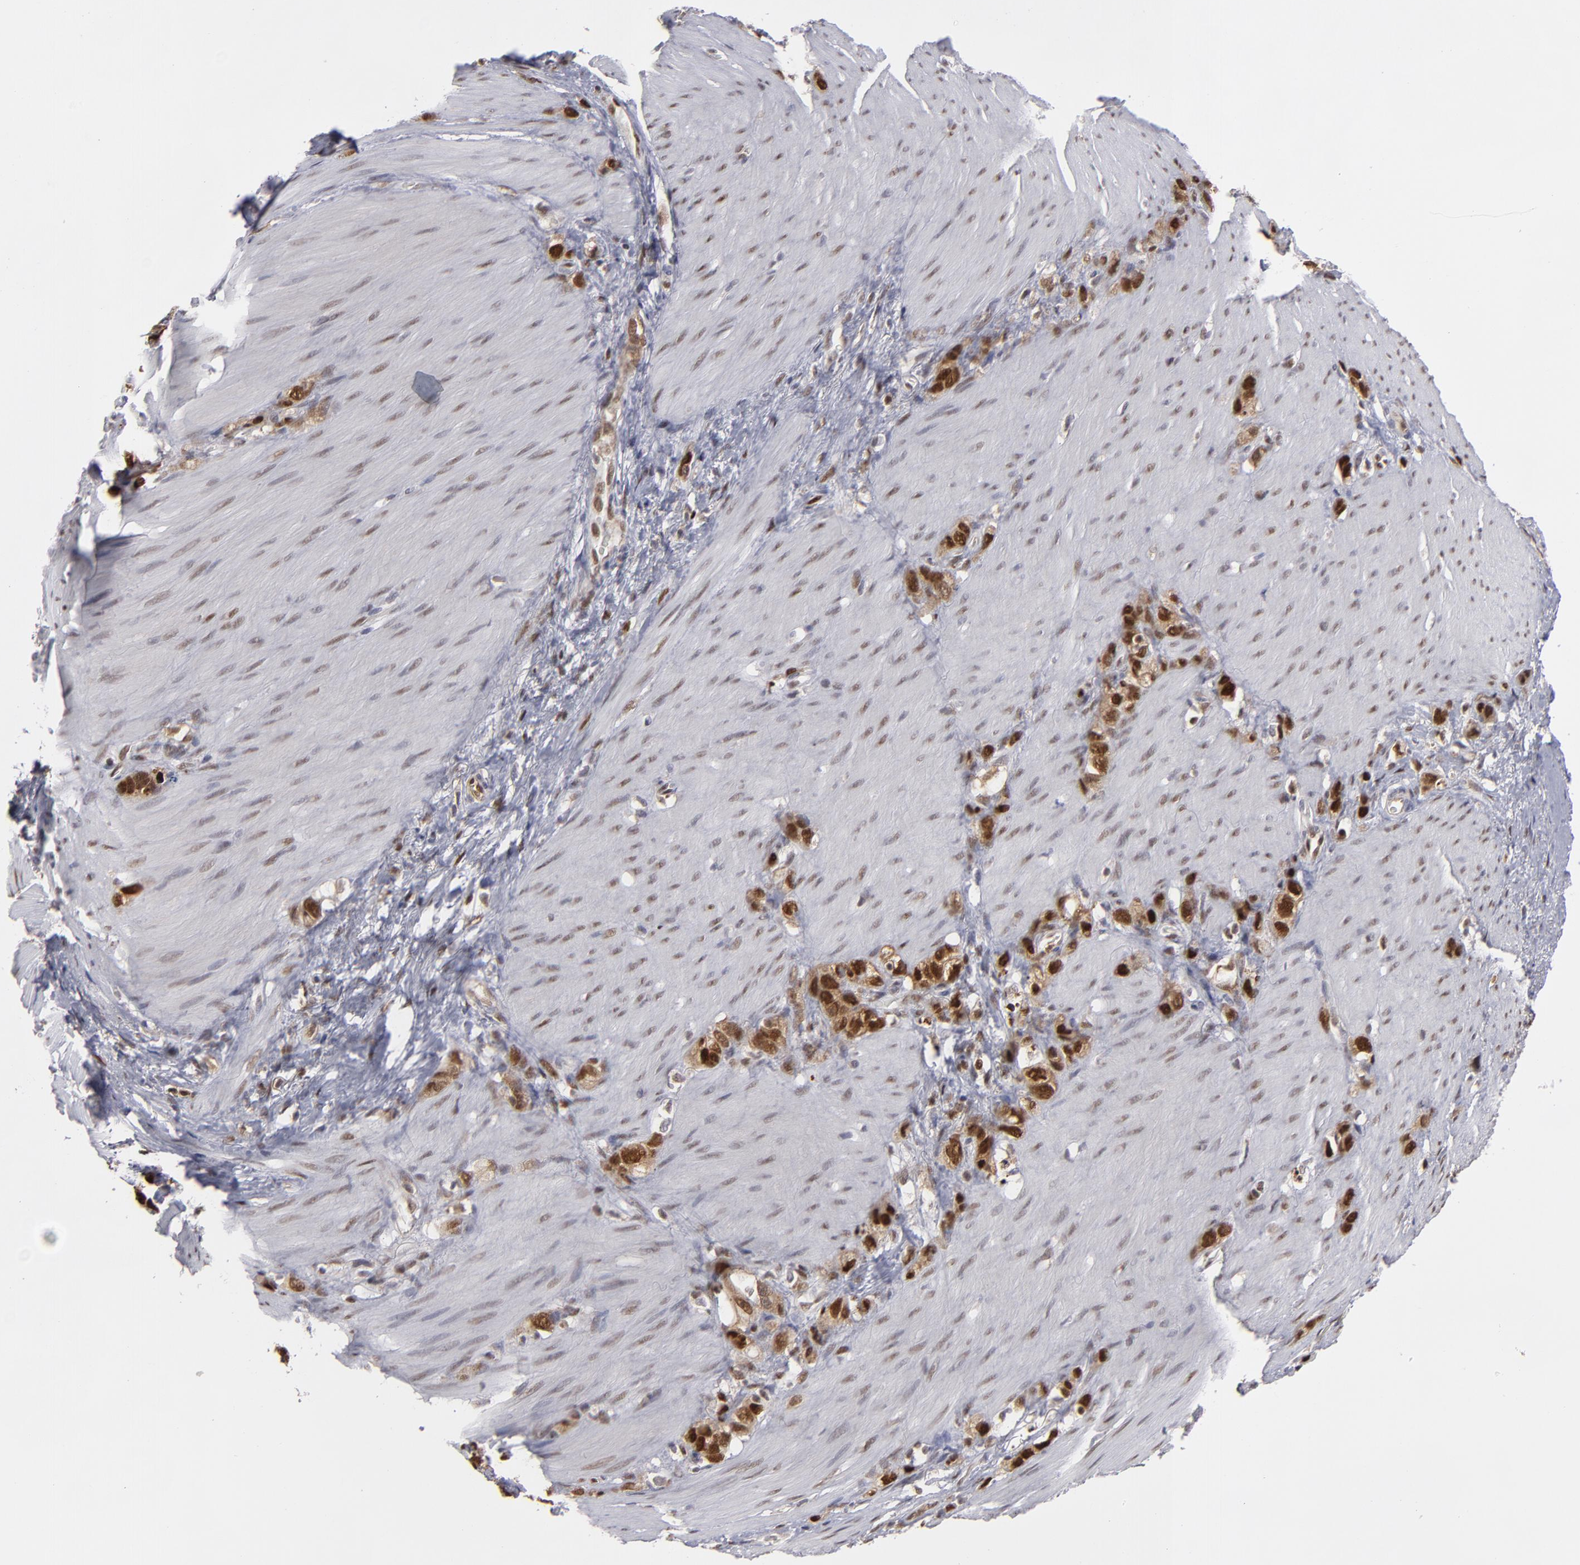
{"staining": {"intensity": "moderate", "quantity": ">75%", "location": "cytoplasmic/membranous,nuclear"}, "tissue": "stomach cancer", "cell_type": "Tumor cells", "image_type": "cancer", "snomed": [{"axis": "morphology", "description": "Normal tissue, NOS"}, {"axis": "morphology", "description": "Adenocarcinoma, NOS"}, {"axis": "morphology", "description": "Adenocarcinoma, High grade"}, {"axis": "topography", "description": "Stomach, upper"}, {"axis": "topography", "description": "Stomach"}], "caption": "Immunohistochemical staining of human stomach cancer (adenocarcinoma (high-grade)) reveals medium levels of moderate cytoplasmic/membranous and nuclear protein positivity in about >75% of tumor cells.", "gene": "GSR", "patient": {"sex": "female", "age": 65}}